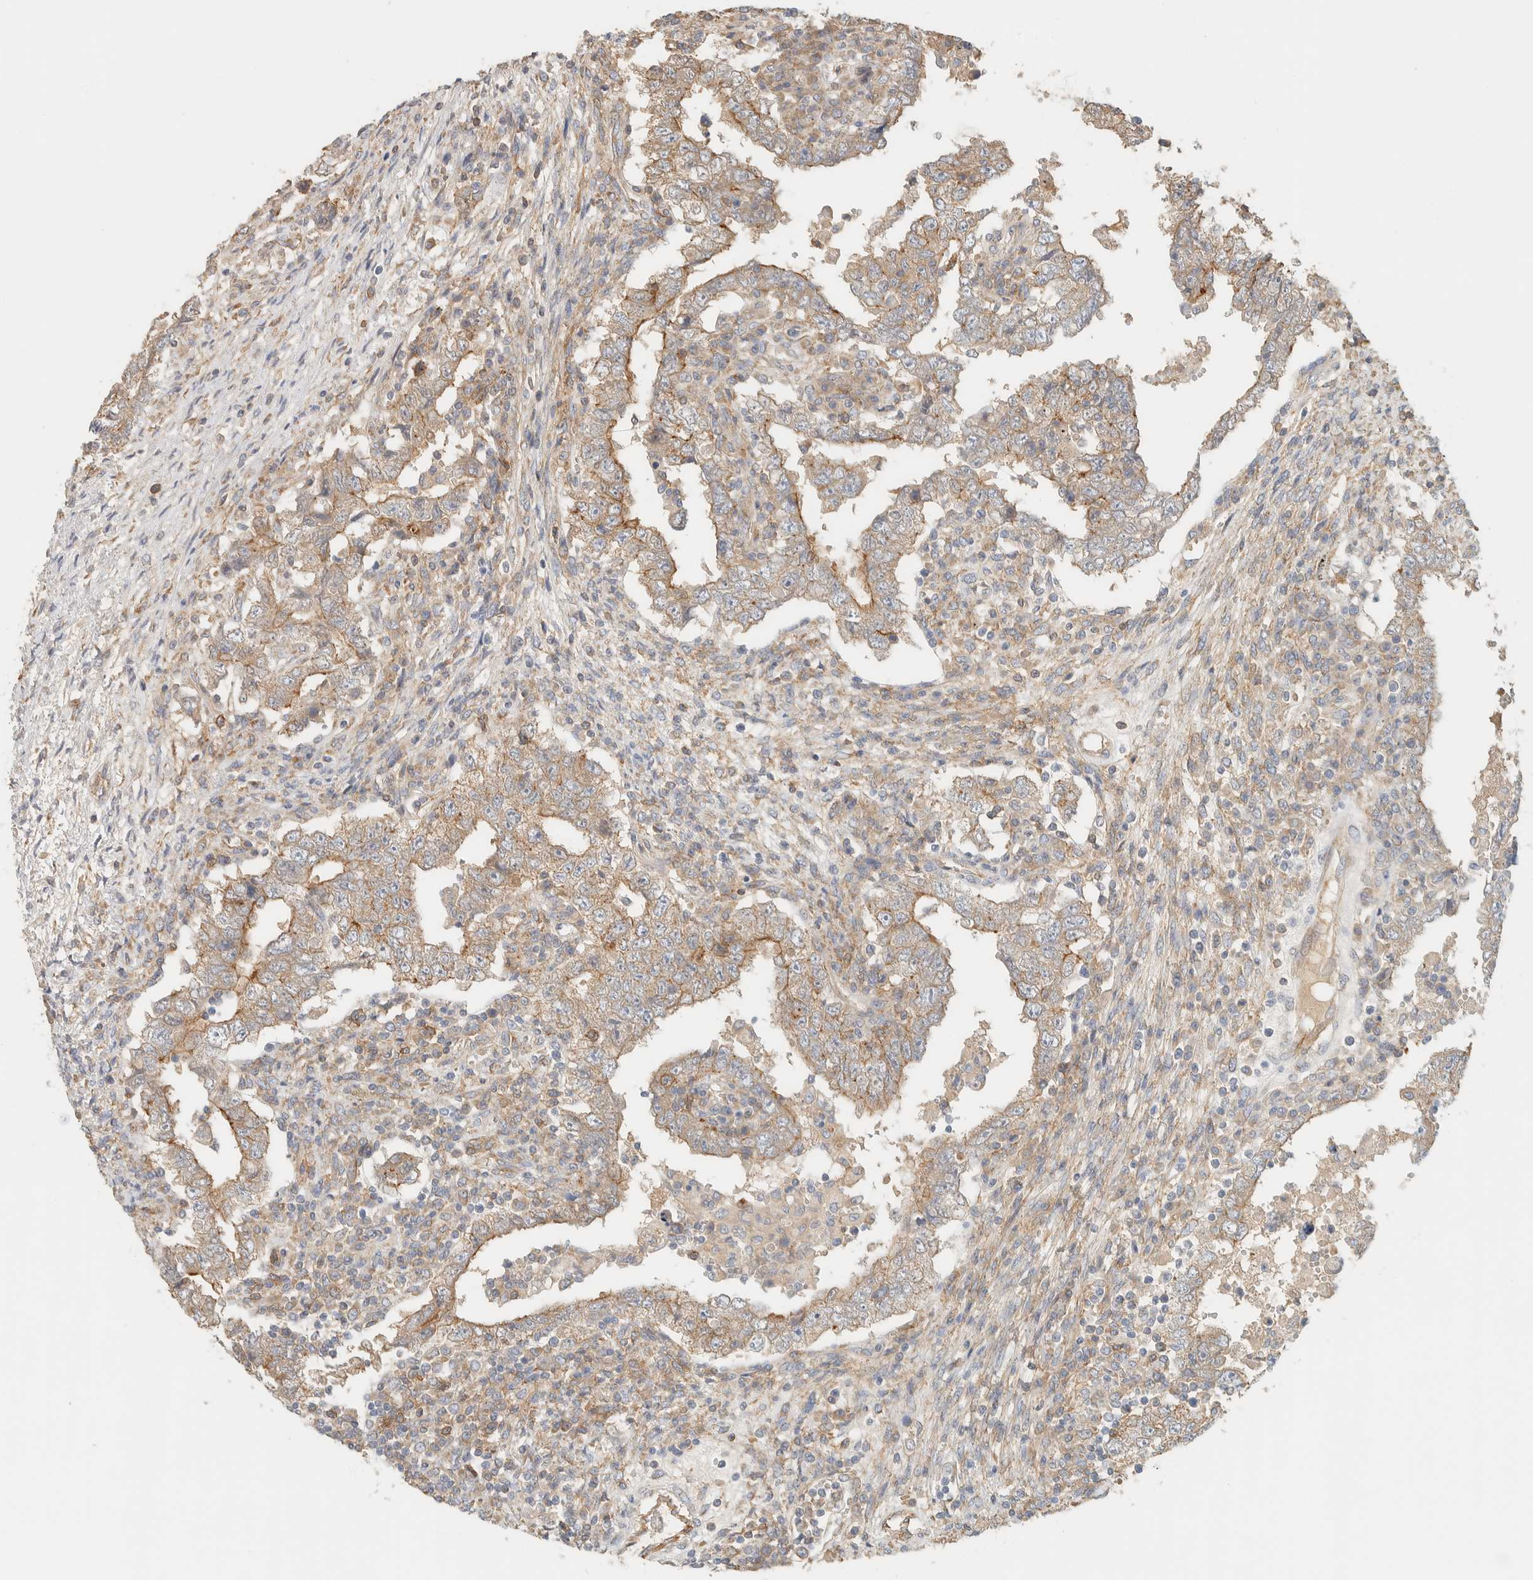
{"staining": {"intensity": "weak", "quantity": ">75%", "location": "cytoplasmic/membranous"}, "tissue": "testis cancer", "cell_type": "Tumor cells", "image_type": "cancer", "snomed": [{"axis": "morphology", "description": "Carcinoma, Embryonal, NOS"}, {"axis": "topography", "description": "Testis"}], "caption": "A high-resolution photomicrograph shows IHC staining of embryonal carcinoma (testis), which reveals weak cytoplasmic/membranous staining in approximately >75% of tumor cells.", "gene": "LIMA1", "patient": {"sex": "male", "age": 26}}